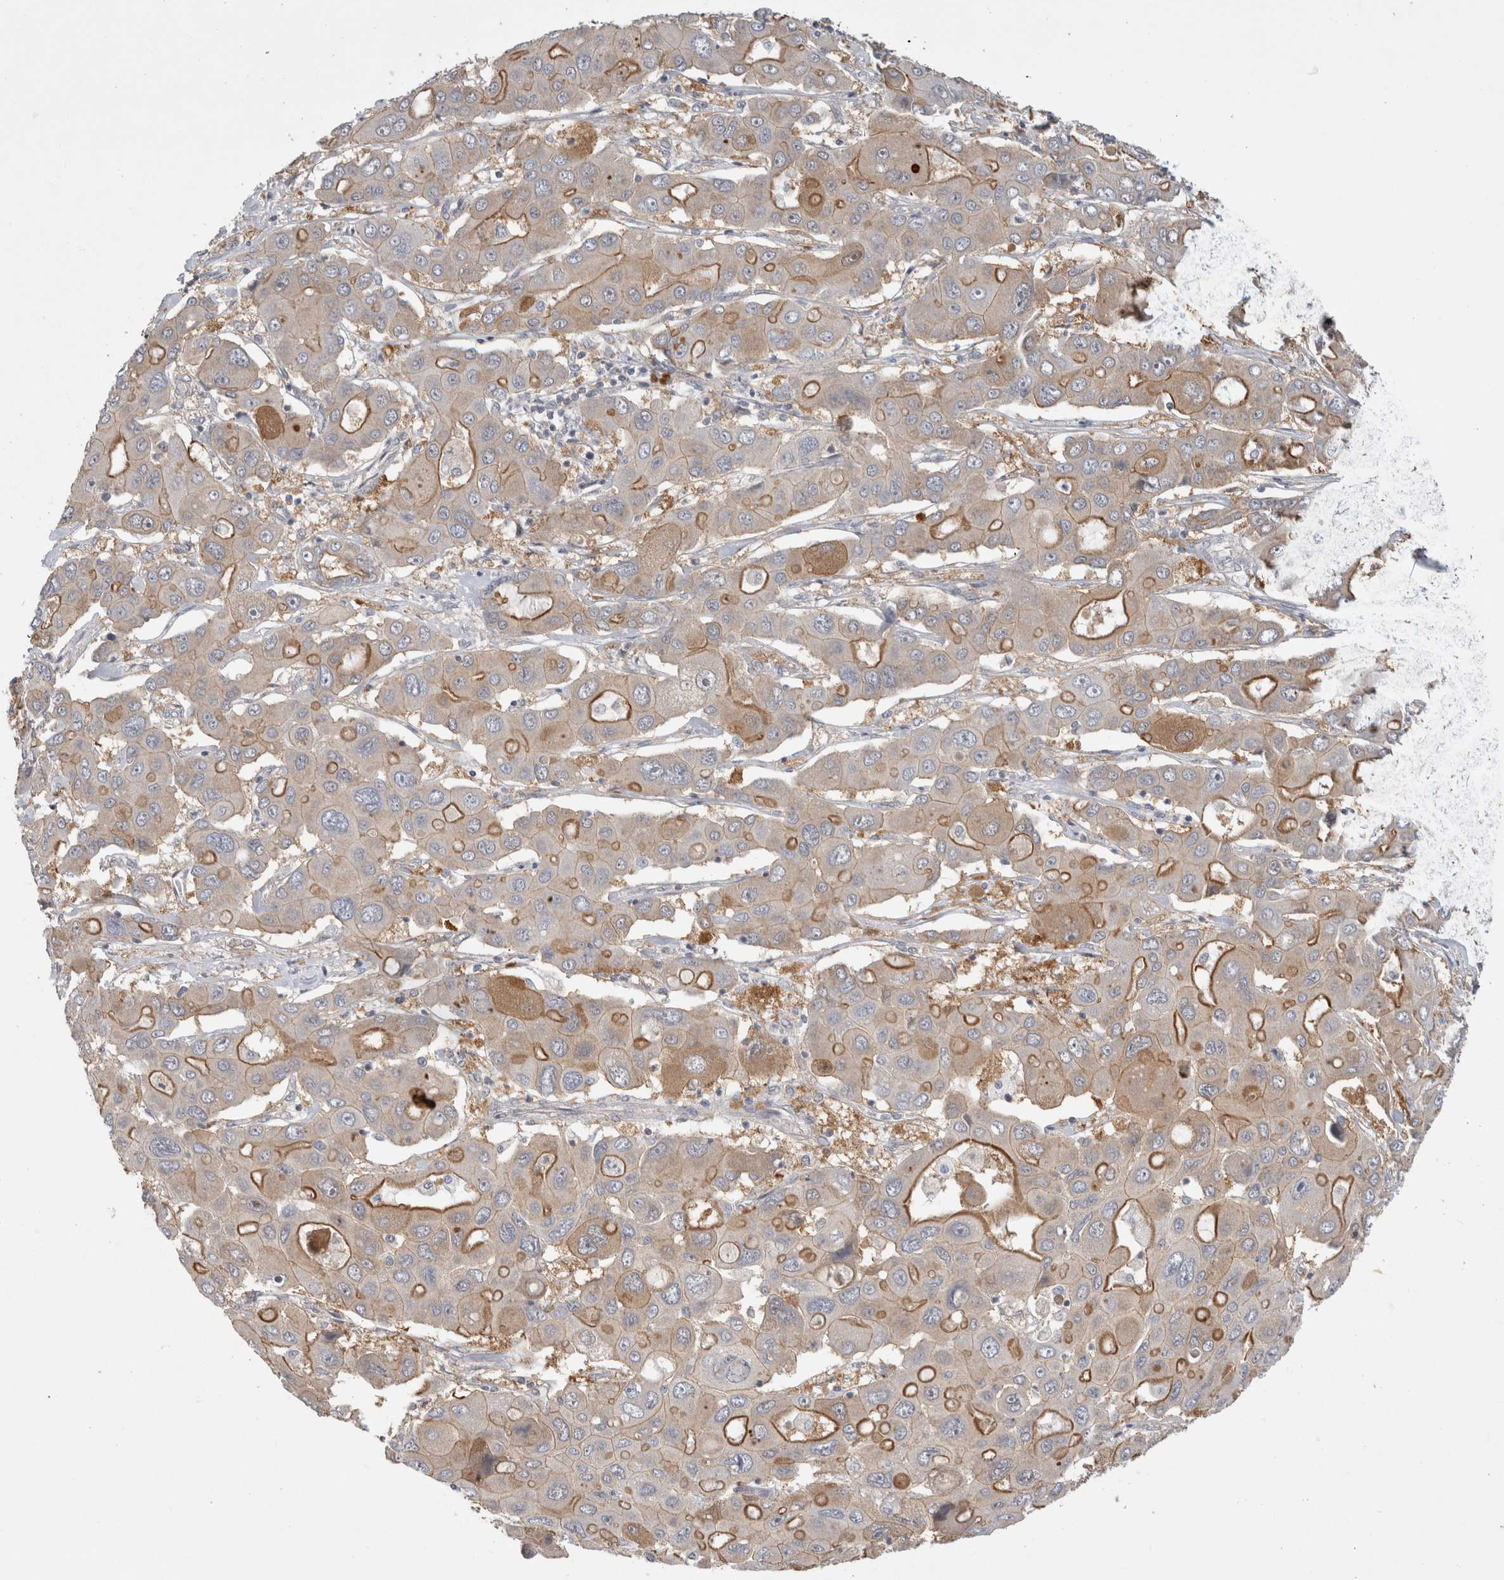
{"staining": {"intensity": "moderate", "quantity": "25%-75%", "location": "cytoplasmic/membranous"}, "tissue": "liver cancer", "cell_type": "Tumor cells", "image_type": "cancer", "snomed": [{"axis": "morphology", "description": "Cholangiocarcinoma"}, {"axis": "topography", "description": "Liver"}], "caption": "Moderate cytoplasmic/membranous protein expression is identified in about 25%-75% of tumor cells in liver cancer (cholangiocarcinoma).", "gene": "CERS3", "patient": {"sex": "male", "age": 67}}